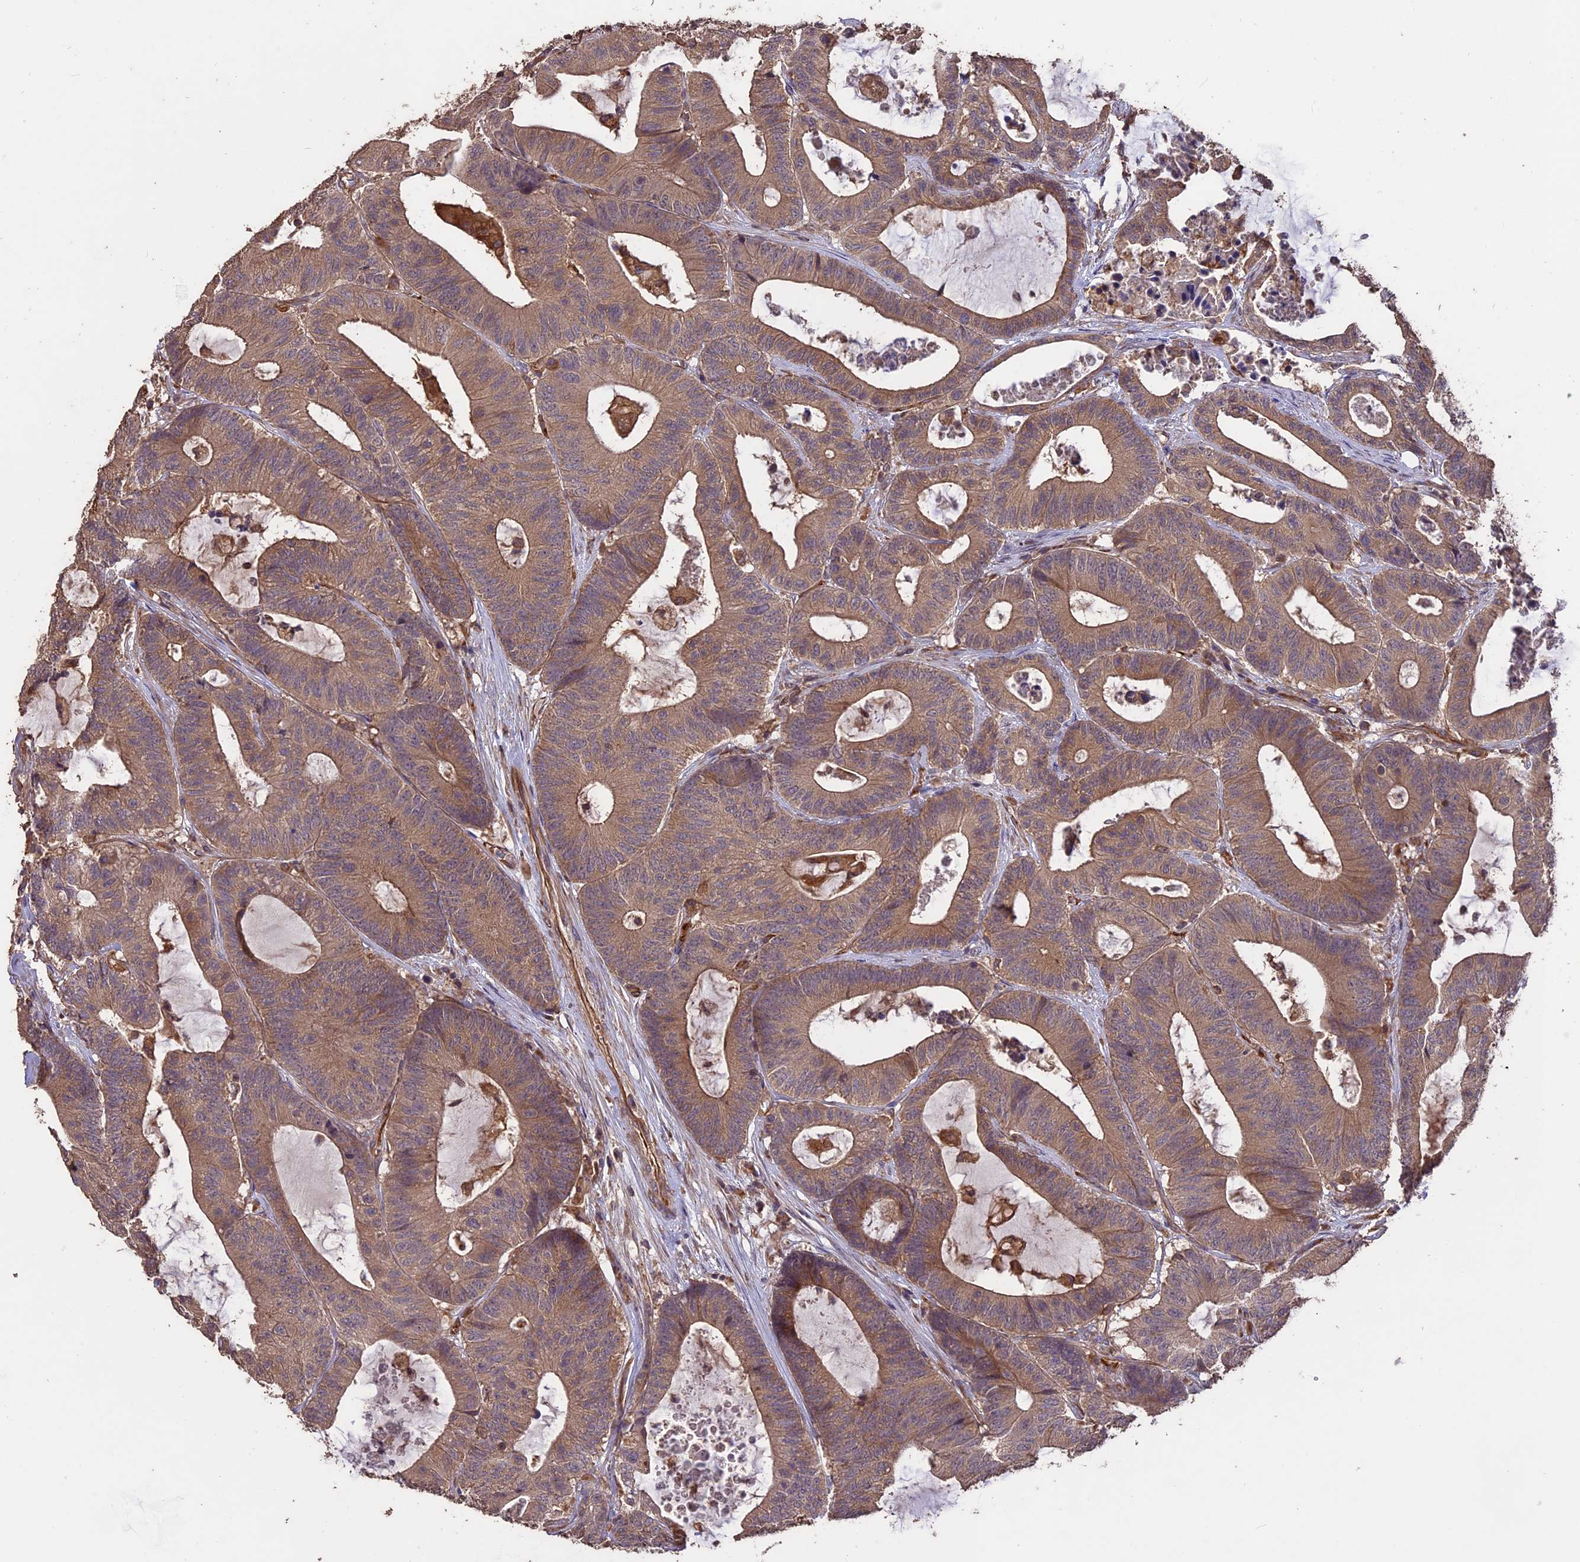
{"staining": {"intensity": "moderate", "quantity": ">75%", "location": "cytoplasmic/membranous"}, "tissue": "colorectal cancer", "cell_type": "Tumor cells", "image_type": "cancer", "snomed": [{"axis": "morphology", "description": "Adenocarcinoma, NOS"}, {"axis": "topography", "description": "Colon"}], "caption": "Immunohistochemical staining of colorectal adenocarcinoma shows medium levels of moderate cytoplasmic/membranous protein staining in approximately >75% of tumor cells.", "gene": "TTLL10", "patient": {"sex": "female", "age": 84}}